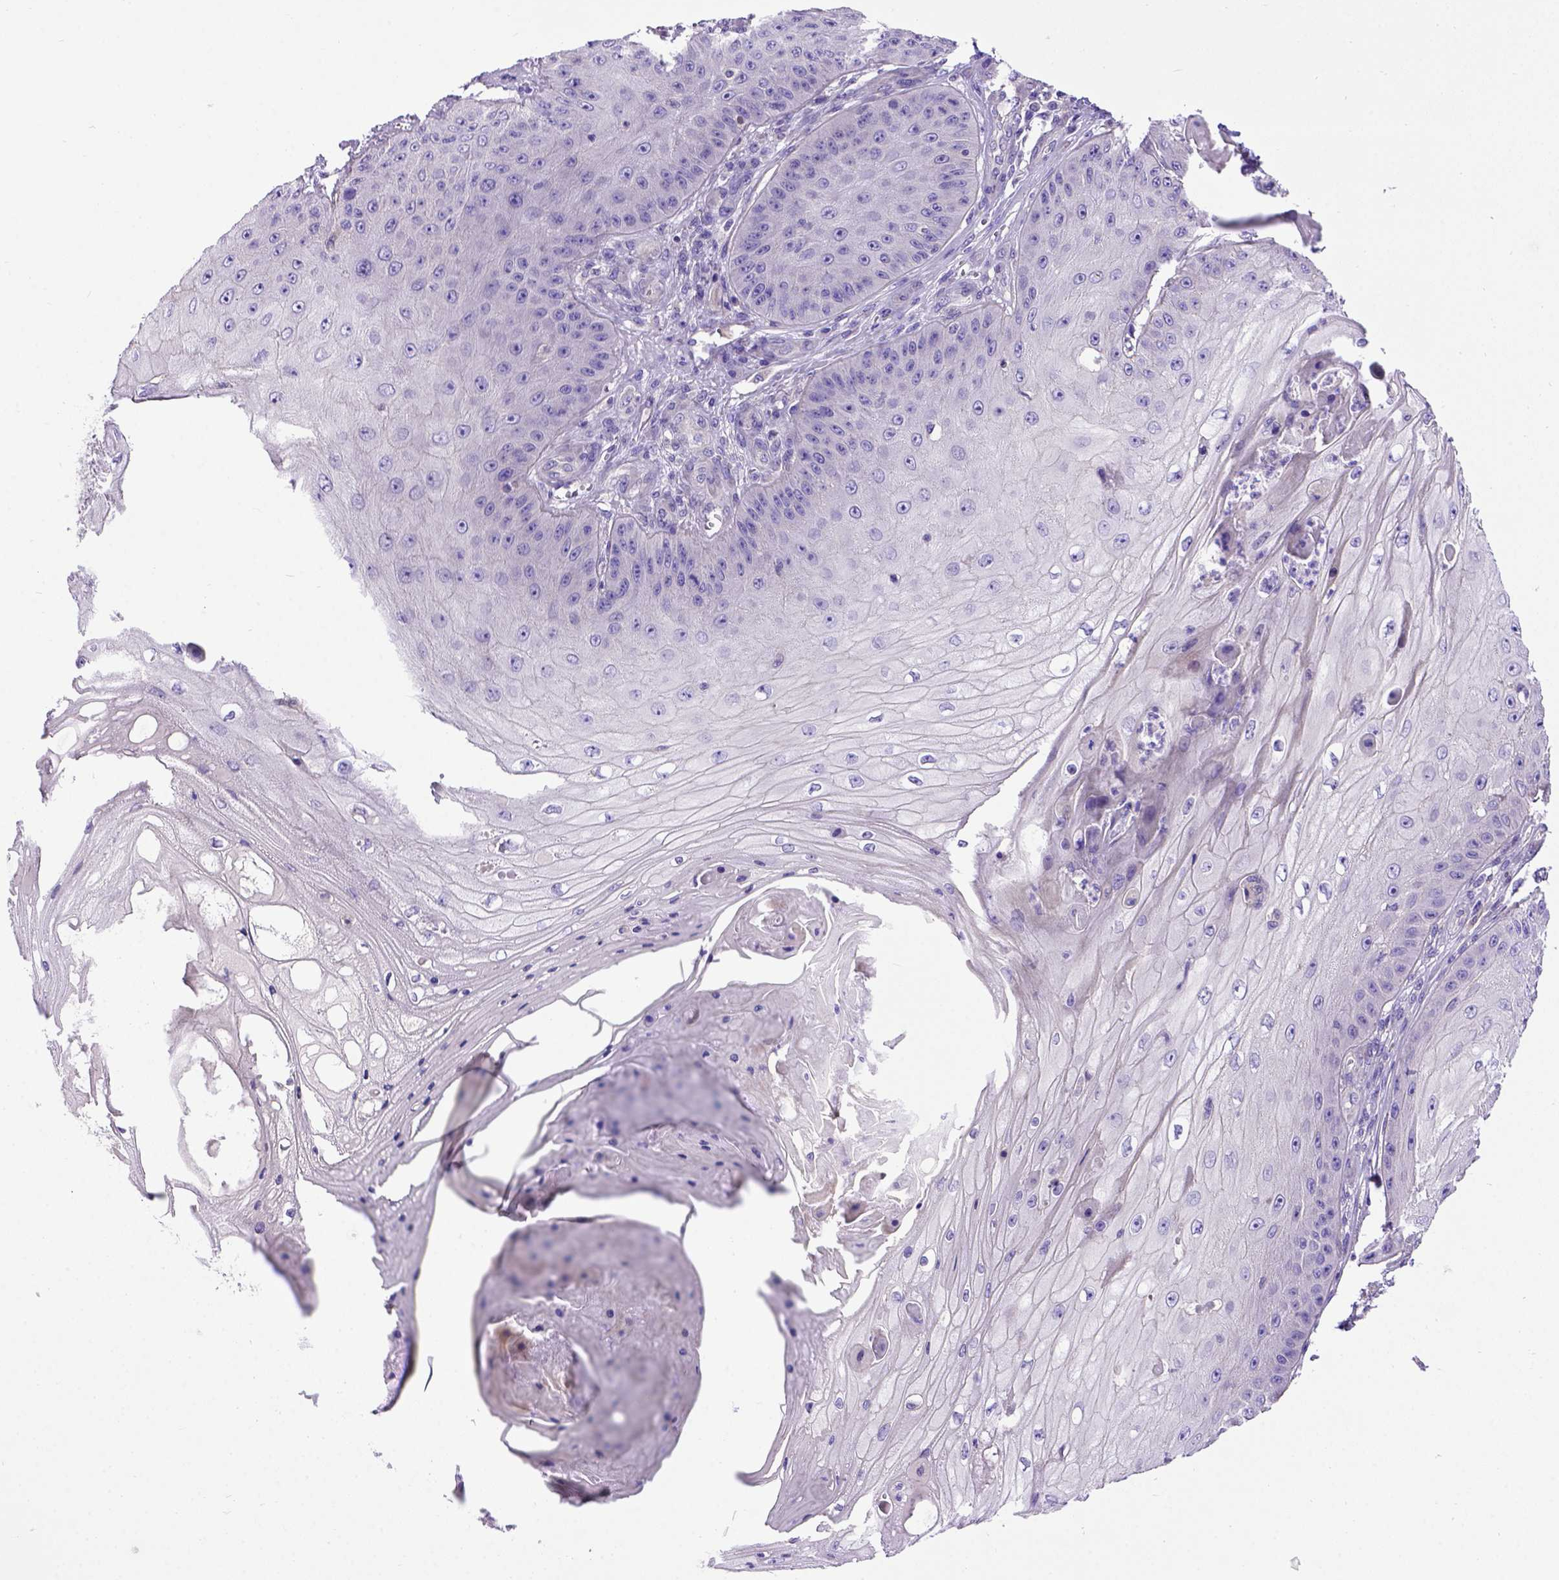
{"staining": {"intensity": "negative", "quantity": "none", "location": "none"}, "tissue": "skin cancer", "cell_type": "Tumor cells", "image_type": "cancer", "snomed": [{"axis": "morphology", "description": "Squamous cell carcinoma, NOS"}, {"axis": "topography", "description": "Skin"}], "caption": "Photomicrograph shows no significant protein staining in tumor cells of skin cancer.", "gene": "ADAM12", "patient": {"sex": "male", "age": 70}}